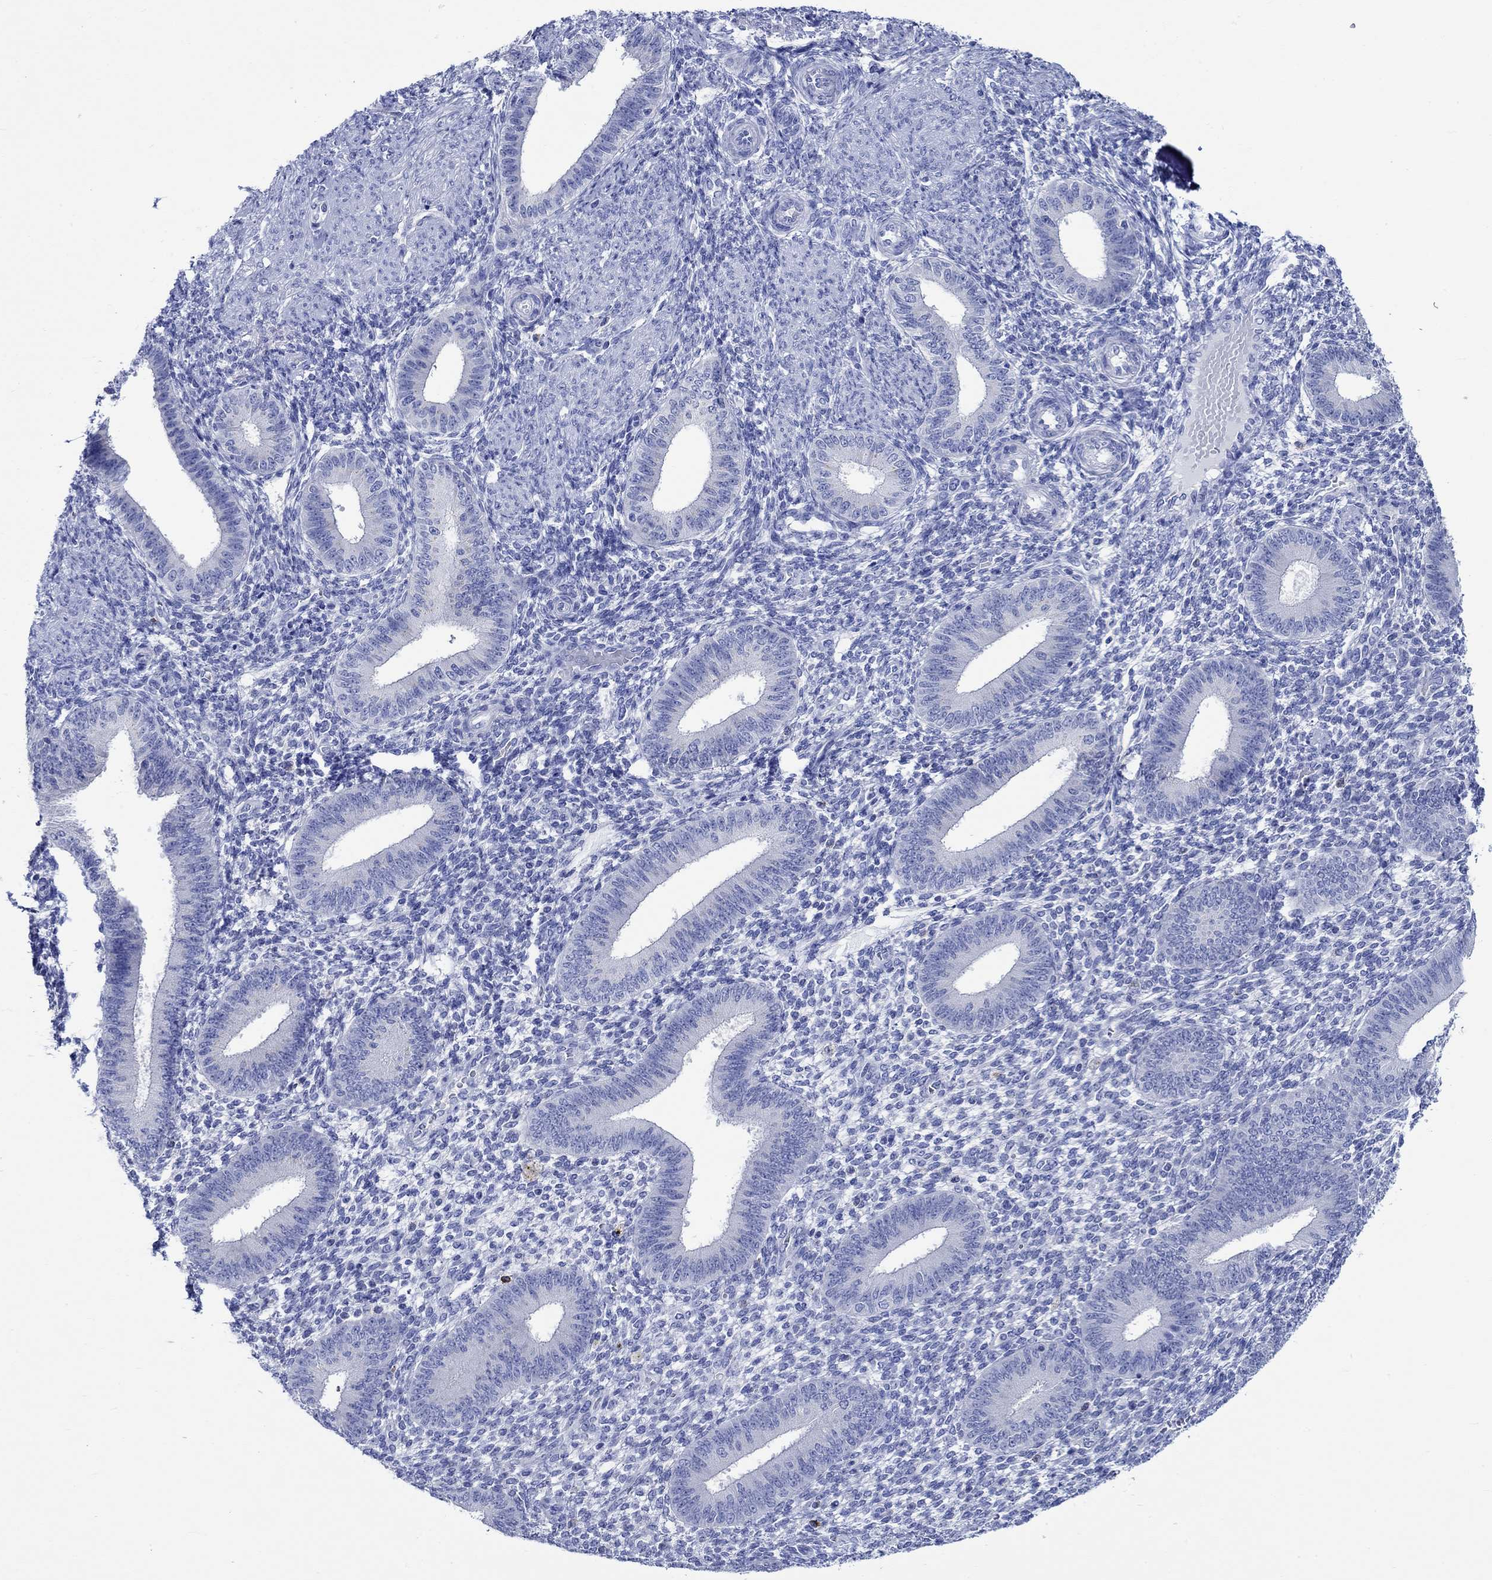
{"staining": {"intensity": "negative", "quantity": "none", "location": "none"}, "tissue": "endometrium", "cell_type": "Cells in endometrial stroma", "image_type": "normal", "snomed": [{"axis": "morphology", "description": "Normal tissue, NOS"}, {"axis": "topography", "description": "Endometrium"}], "caption": "IHC micrograph of unremarkable endometrium: human endometrium stained with DAB reveals no significant protein staining in cells in endometrial stroma.", "gene": "PTPRN2", "patient": {"sex": "female", "age": 39}}